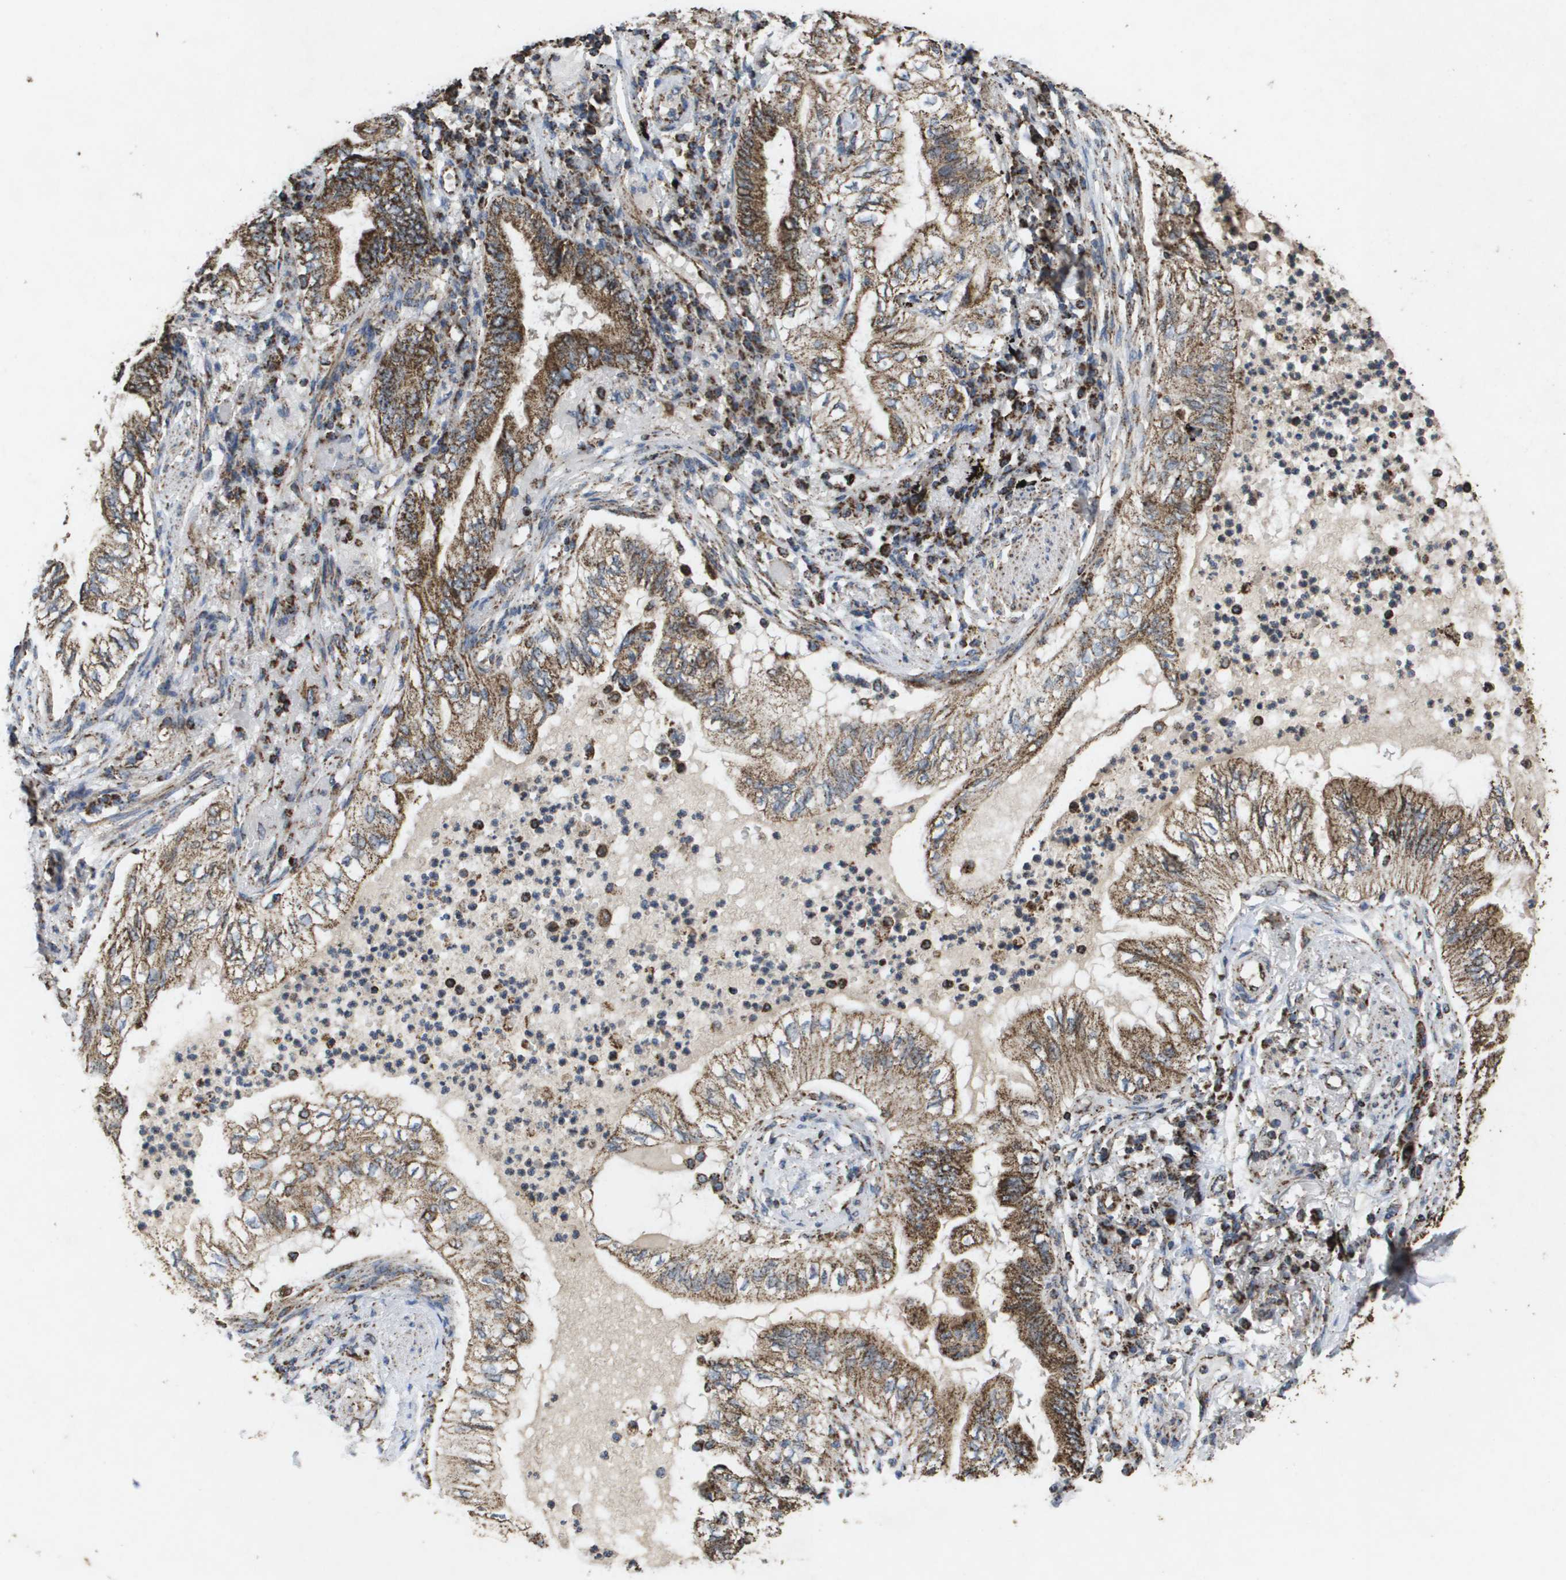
{"staining": {"intensity": "moderate", "quantity": ">75%", "location": "cytoplasmic/membranous"}, "tissue": "lung cancer", "cell_type": "Tumor cells", "image_type": "cancer", "snomed": [{"axis": "morphology", "description": "Normal tissue, NOS"}, {"axis": "morphology", "description": "Adenocarcinoma, NOS"}, {"axis": "topography", "description": "Bronchus"}, {"axis": "topography", "description": "Lung"}], "caption": "About >75% of tumor cells in adenocarcinoma (lung) display moderate cytoplasmic/membranous protein staining as visualized by brown immunohistochemical staining.", "gene": "HSPE1", "patient": {"sex": "female", "age": 70}}